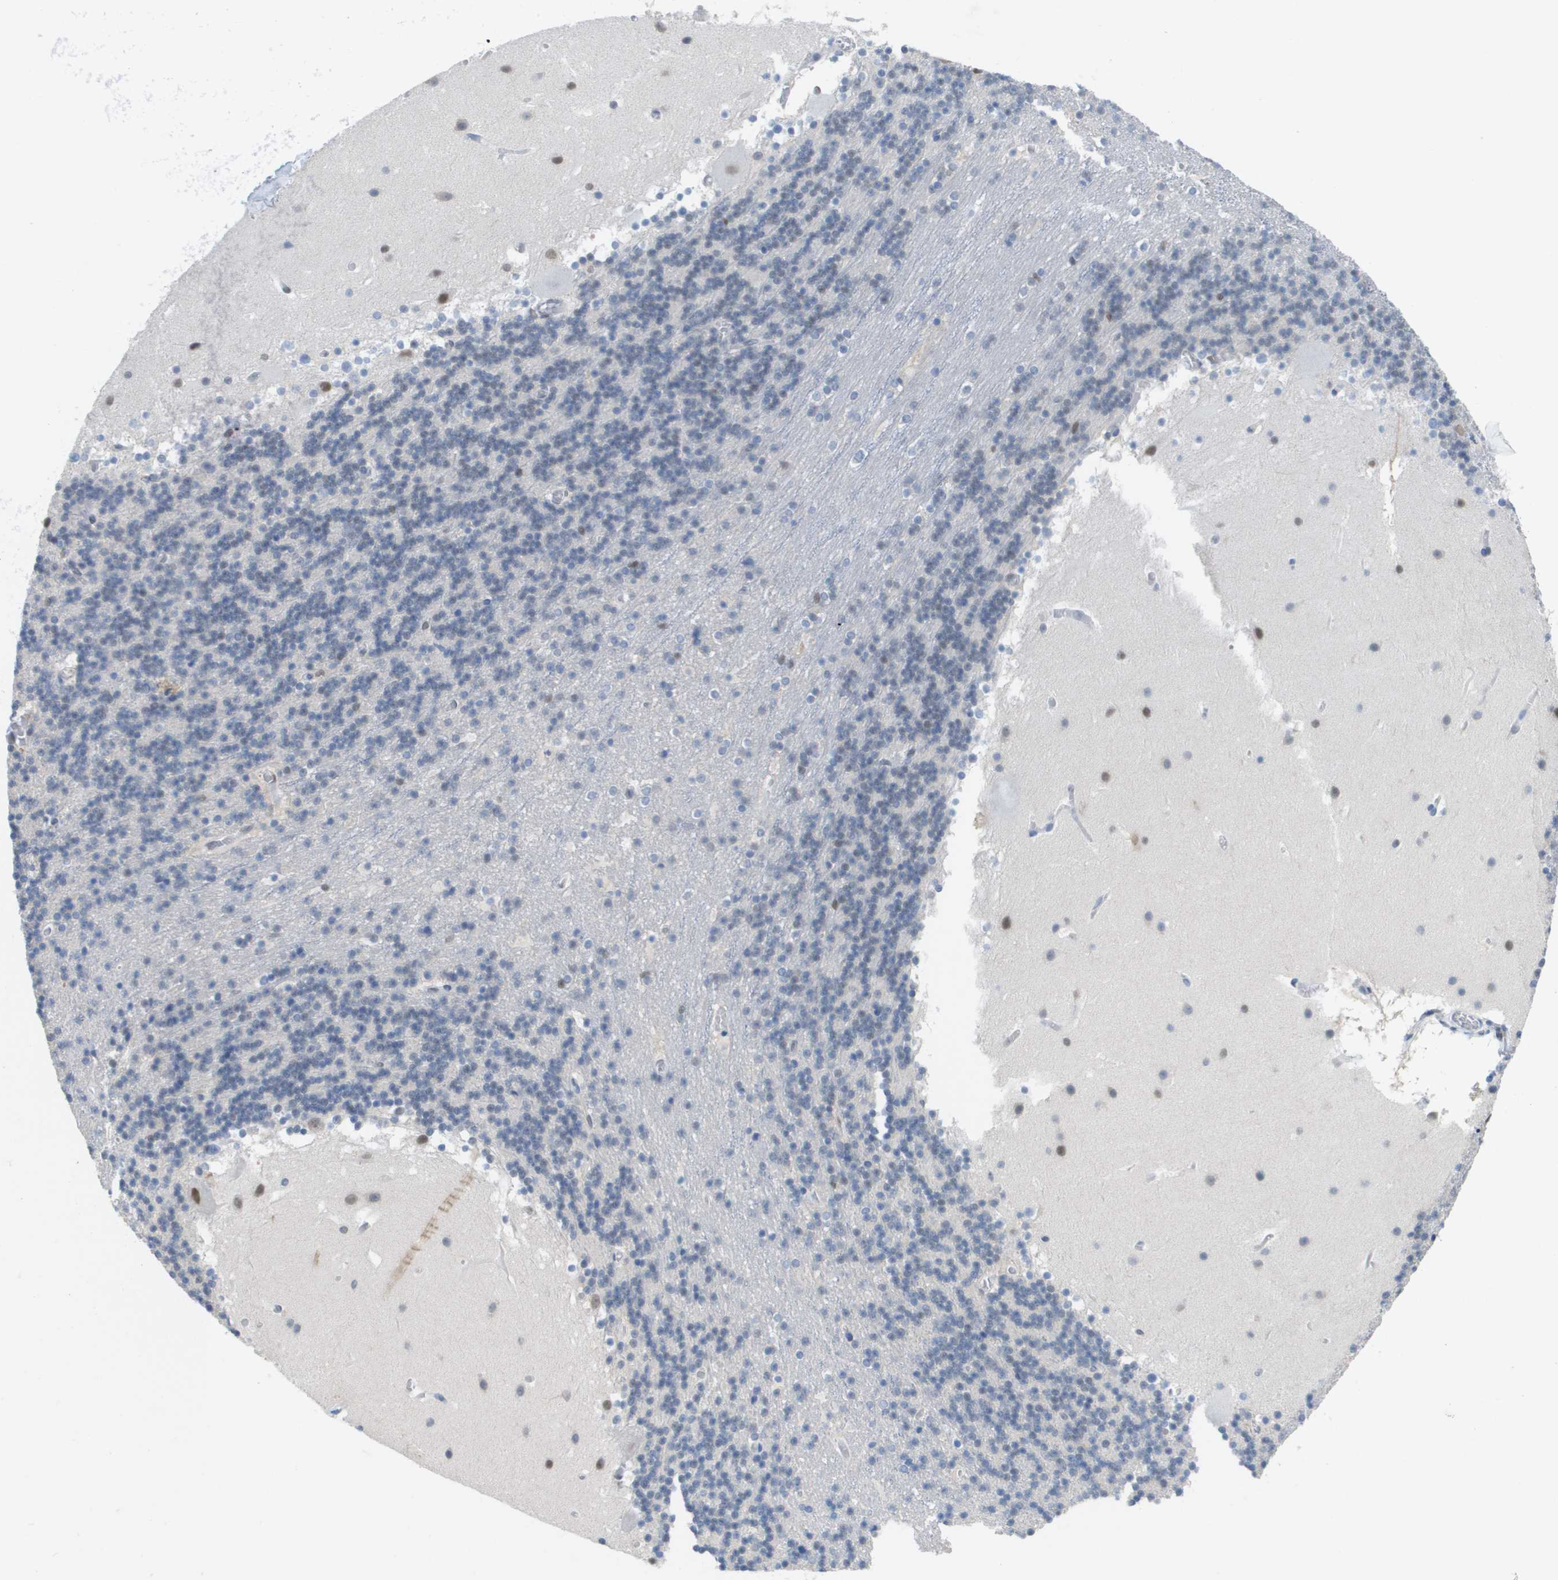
{"staining": {"intensity": "negative", "quantity": "none", "location": "none"}, "tissue": "cerebellum", "cell_type": "Cells in granular layer", "image_type": "normal", "snomed": [{"axis": "morphology", "description": "Normal tissue, NOS"}, {"axis": "topography", "description": "Cerebellum"}], "caption": "An image of cerebellum stained for a protein reveals no brown staining in cells in granular layer.", "gene": "TP53RK", "patient": {"sex": "male", "age": 45}}